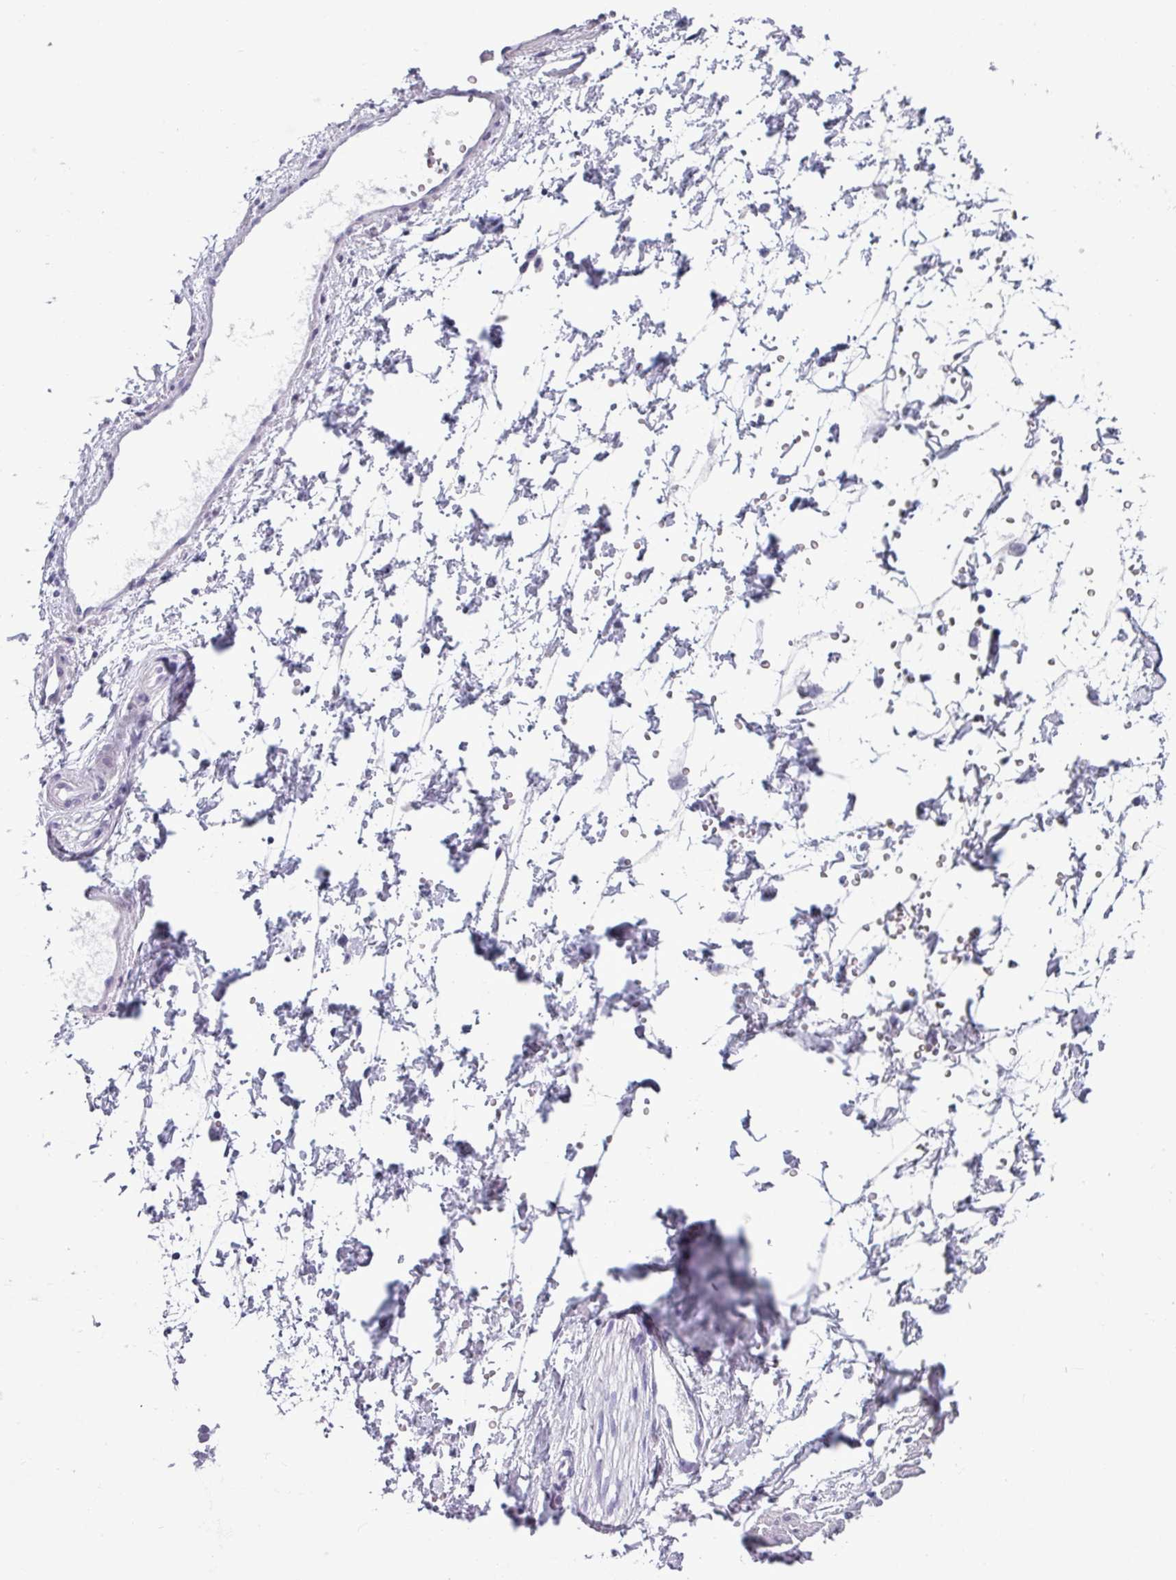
{"staining": {"intensity": "negative", "quantity": "none", "location": "none"}, "tissue": "adipose tissue", "cell_type": "Adipocytes", "image_type": "normal", "snomed": [{"axis": "morphology", "description": "Normal tissue, NOS"}, {"axis": "topography", "description": "Prostate"}, {"axis": "topography", "description": "Peripheral nerve tissue"}], "caption": "Immunohistochemistry of unremarkable human adipose tissue exhibits no staining in adipocytes. Nuclei are stained in blue.", "gene": "SRGAP1", "patient": {"sex": "male", "age": 55}}